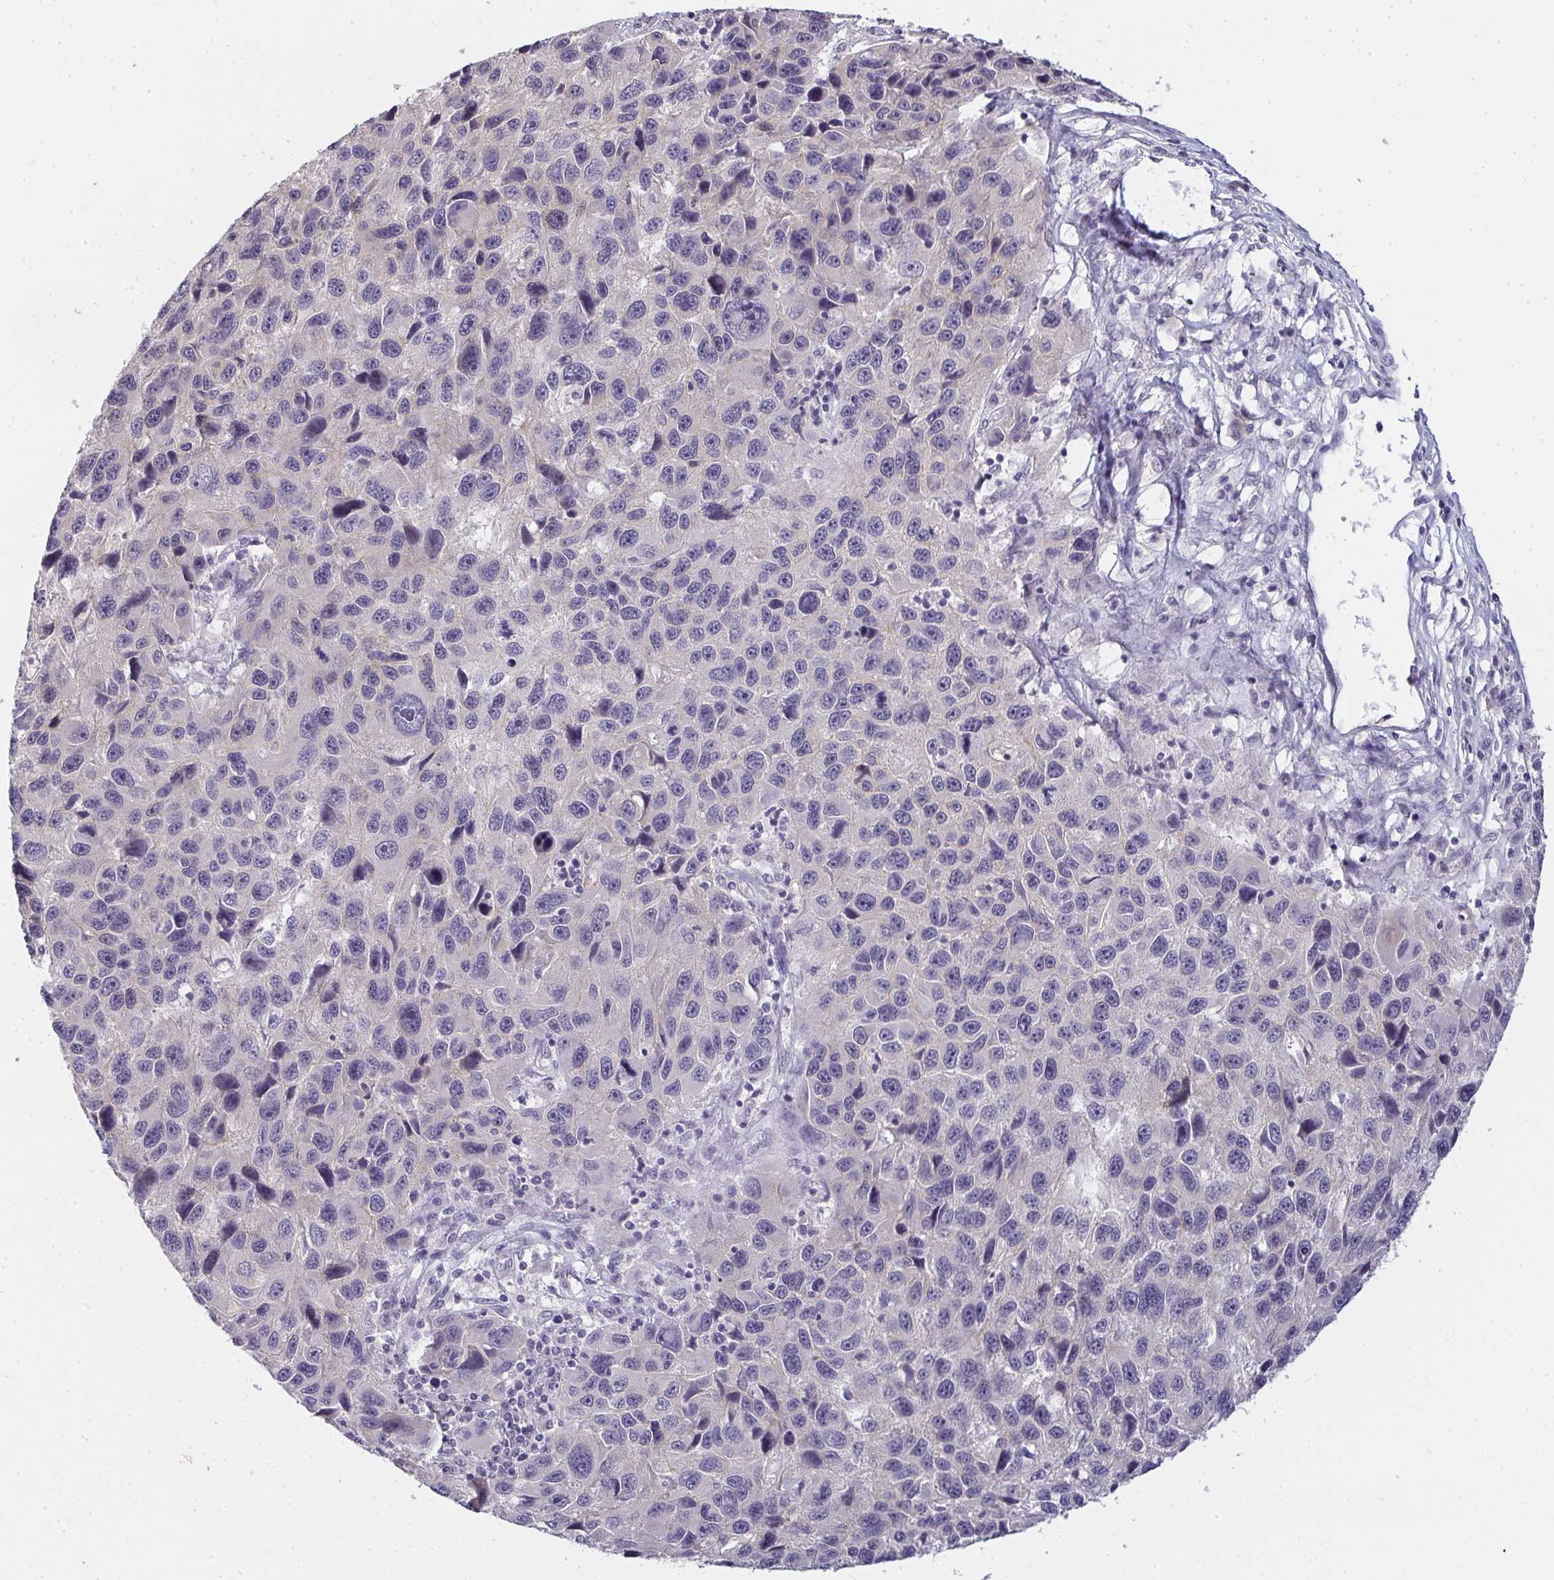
{"staining": {"intensity": "negative", "quantity": "none", "location": "none"}, "tissue": "melanoma", "cell_type": "Tumor cells", "image_type": "cancer", "snomed": [{"axis": "morphology", "description": "Malignant melanoma, NOS"}, {"axis": "topography", "description": "Skin"}], "caption": "Malignant melanoma was stained to show a protein in brown. There is no significant staining in tumor cells.", "gene": "TMEM219", "patient": {"sex": "male", "age": 53}}